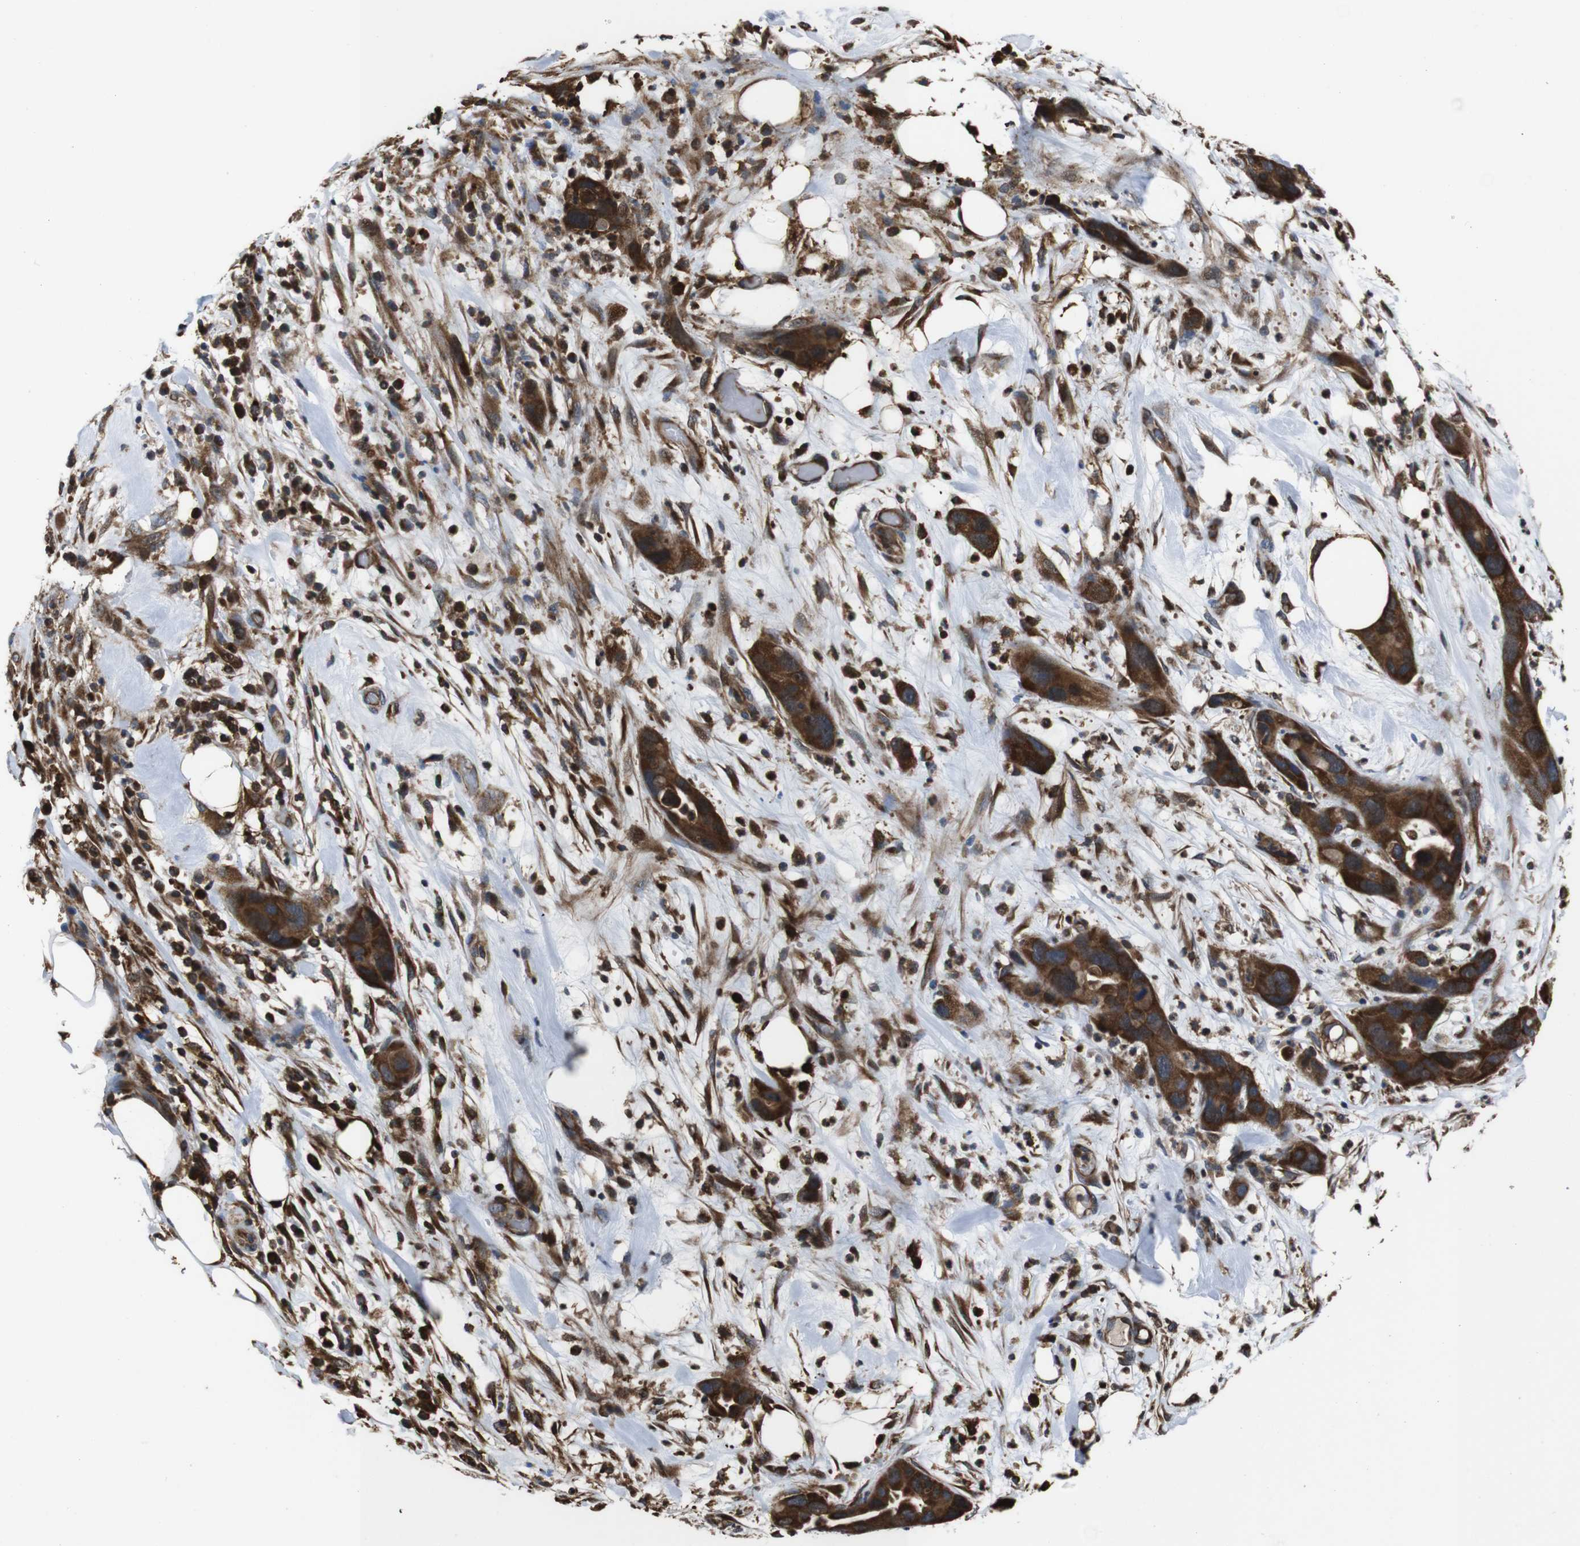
{"staining": {"intensity": "moderate", "quantity": ">75%", "location": "cytoplasmic/membranous"}, "tissue": "pancreatic cancer", "cell_type": "Tumor cells", "image_type": "cancer", "snomed": [{"axis": "morphology", "description": "Adenocarcinoma, NOS"}, {"axis": "topography", "description": "Pancreas"}], "caption": "Immunohistochemistry (DAB) staining of human pancreatic cancer demonstrates moderate cytoplasmic/membranous protein positivity in approximately >75% of tumor cells. Ihc stains the protein in brown and the nuclei are stained blue.", "gene": "SNN", "patient": {"sex": "female", "age": 71}}